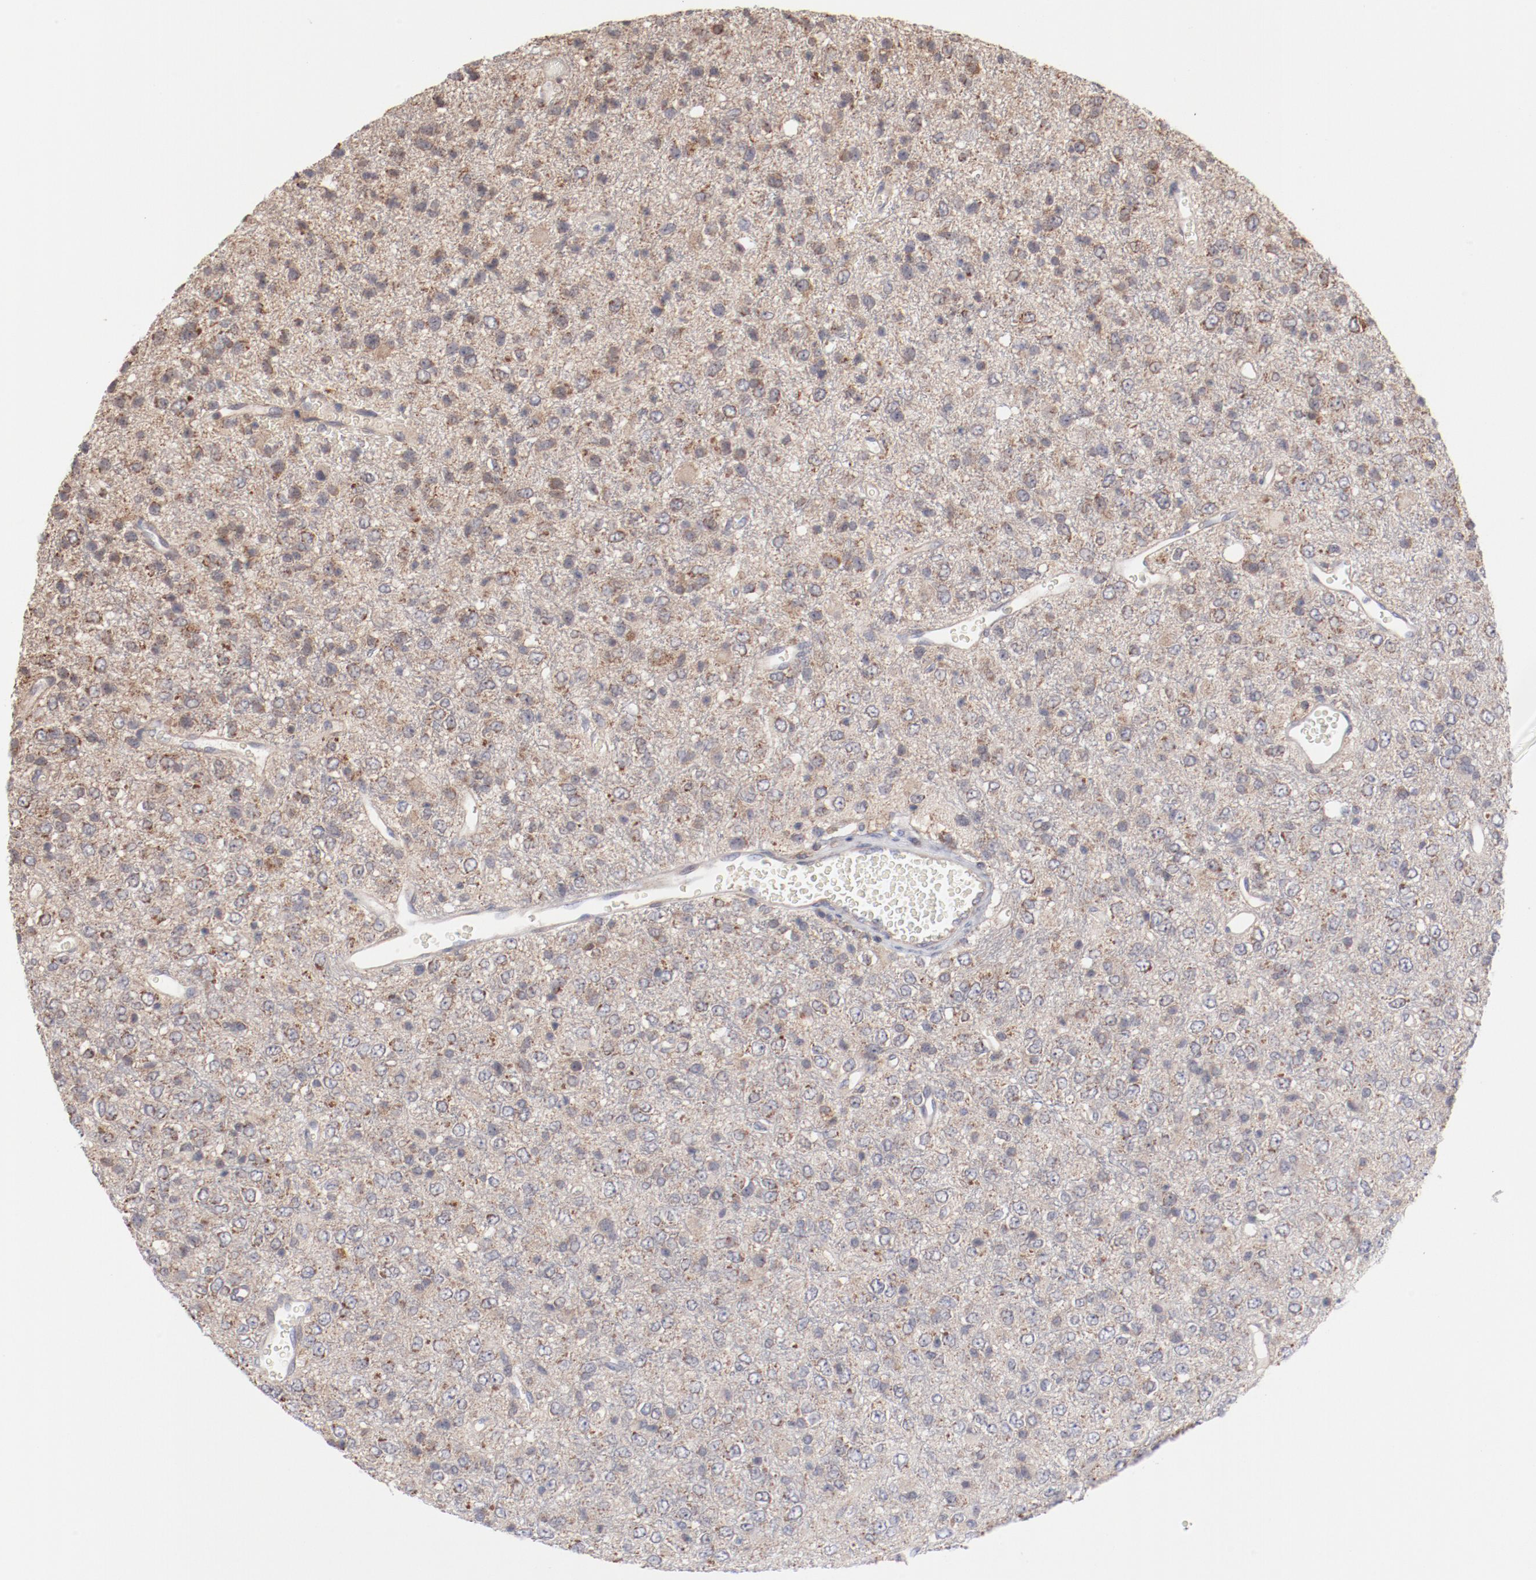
{"staining": {"intensity": "moderate", "quantity": ">75%", "location": "cytoplasmic/membranous"}, "tissue": "glioma", "cell_type": "Tumor cells", "image_type": "cancer", "snomed": [{"axis": "morphology", "description": "Glioma, malignant, High grade"}, {"axis": "topography", "description": "pancreas cauda"}], "caption": "An image showing moderate cytoplasmic/membranous expression in about >75% of tumor cells in malignant glioma (high-grade), as visualized by brown immunohistochemical staining.", "gene": "PPFIBP2", "patient": {"sex": "male", "age": 60}}